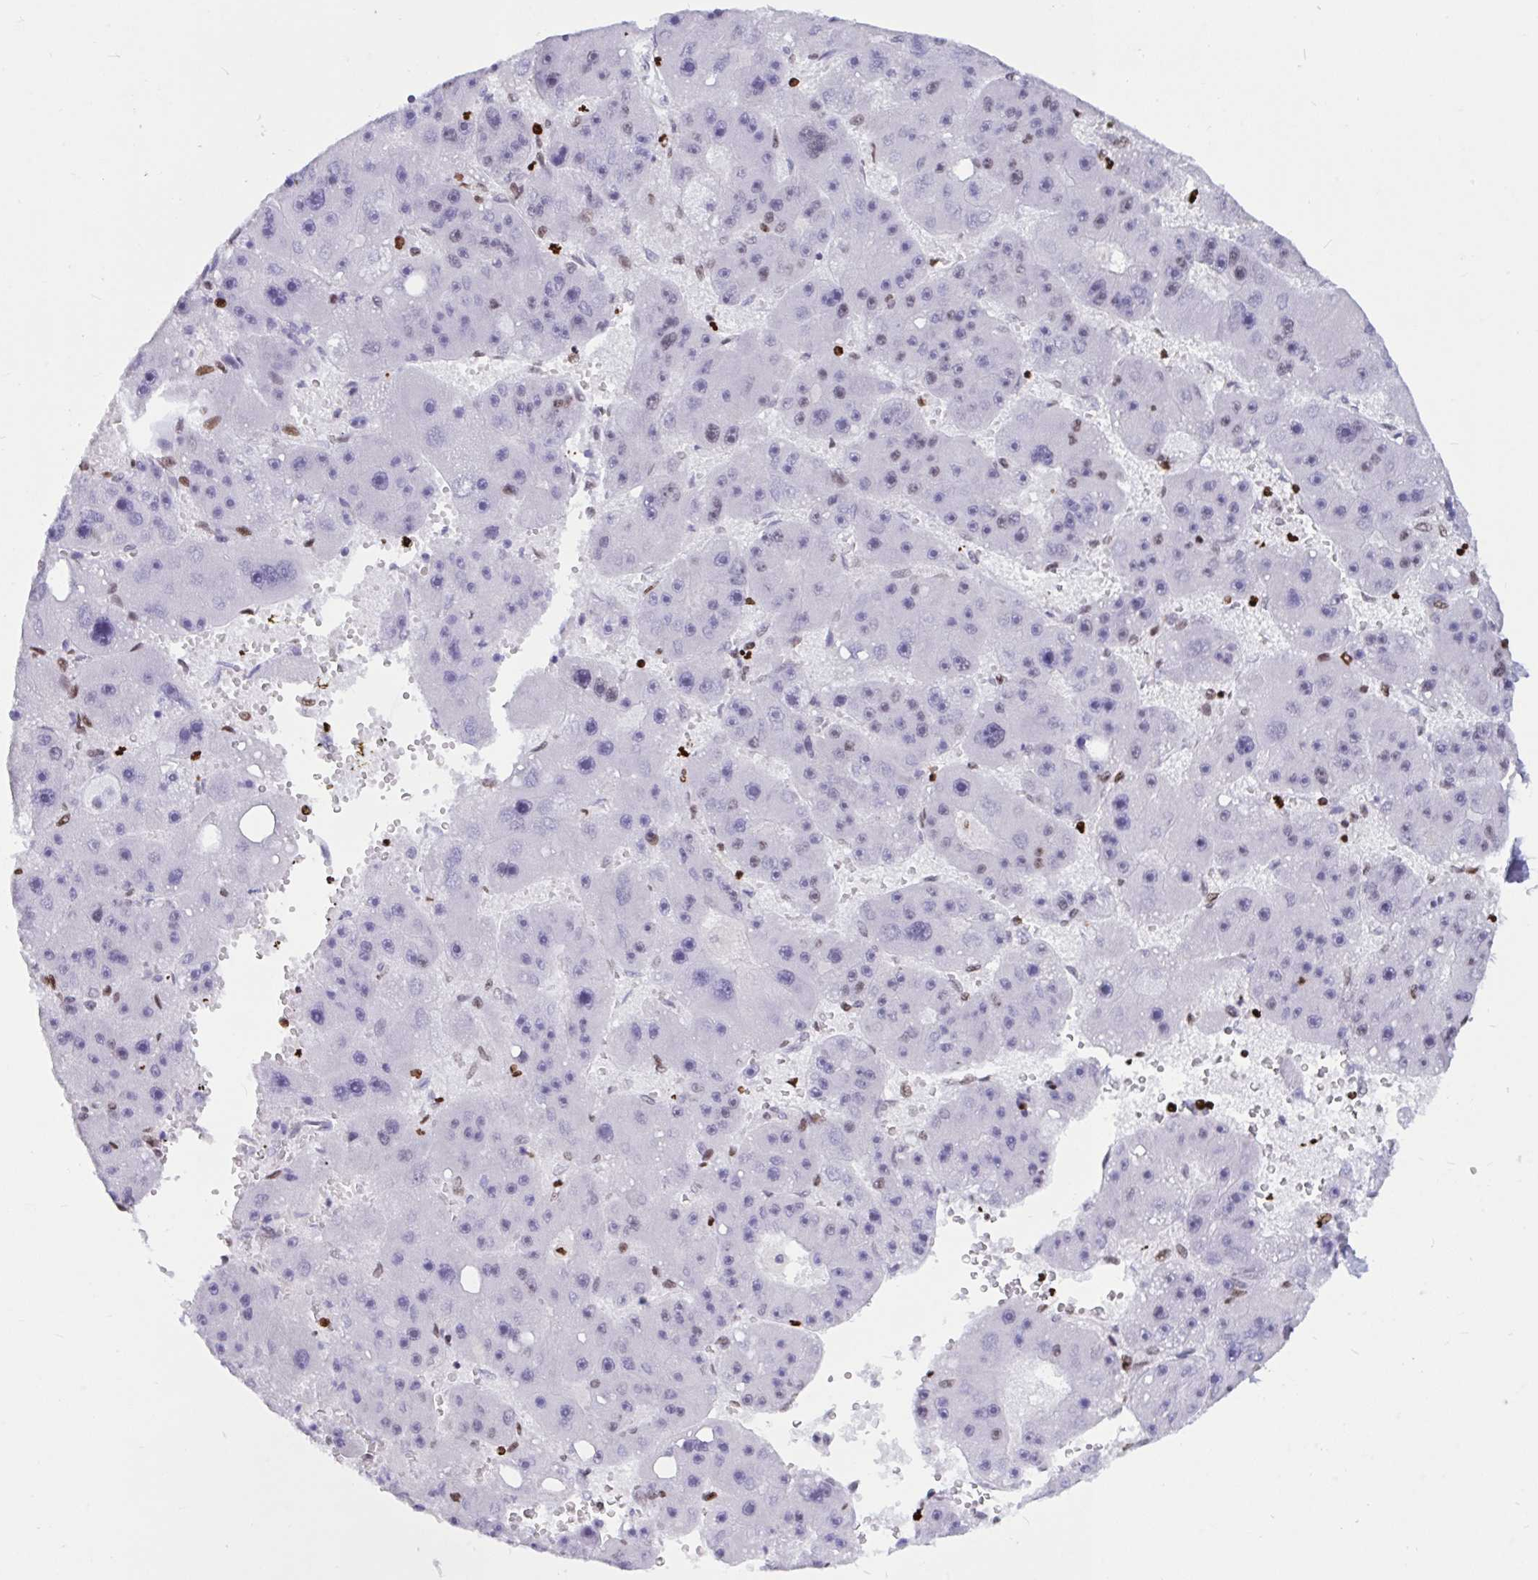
{"staining": {"intensity": "negative", "quantity": "none", "location": "none"}, "tissue": "liver cancer", "cell_type": "Tumor cells", "image_type": "cancer", "snomed": [{"axis": "morphology", "description": "Carcinoma, Hepatocellular, NOS"}, {"axis": "topography", "description": "Liver"}], "caption": "This is a histopathology image of immunohistochemistry (IHC) staining of hepatocellular carcinoma (liver), which shows no staining in tumor cells.", "gene": "HMGB2", "patient": {"sex": "female", "age": 61}}